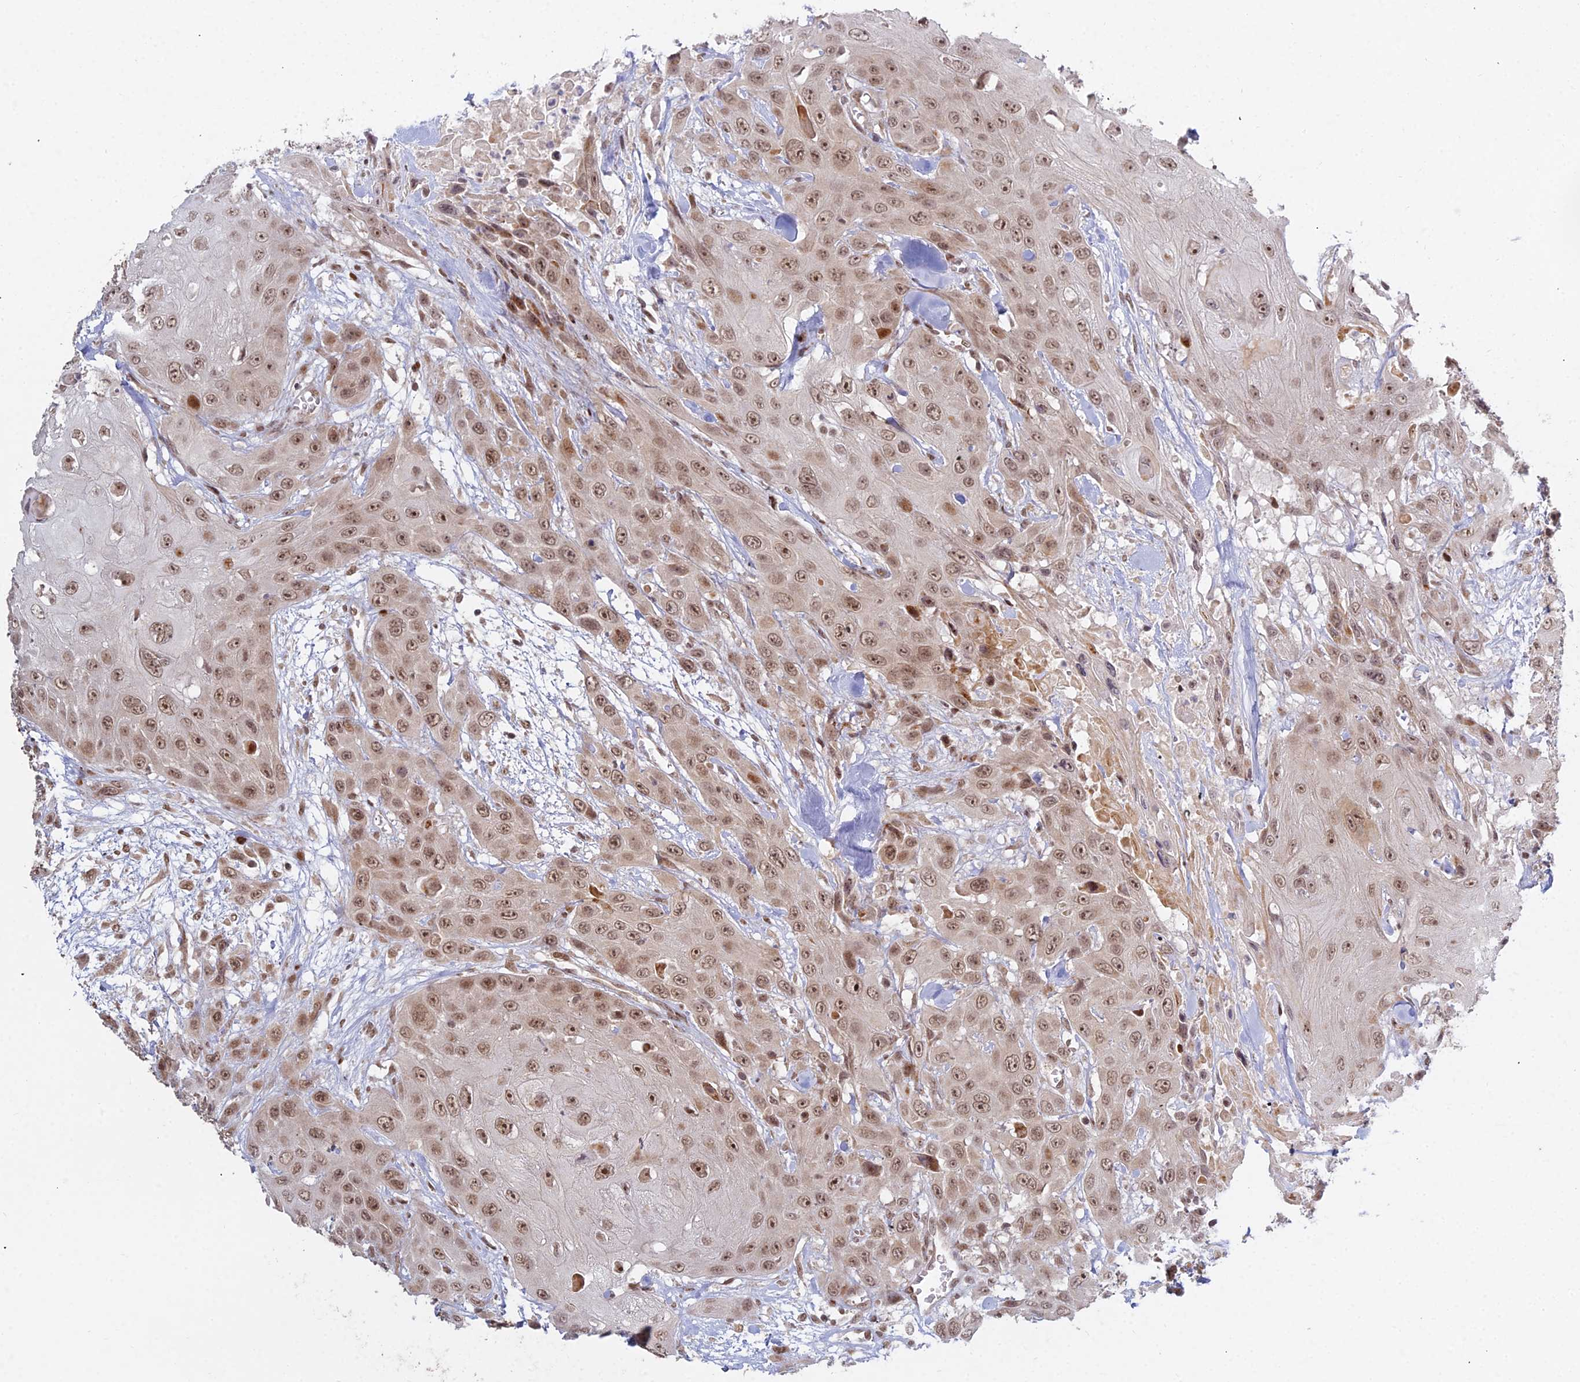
{"staining": {"intensity": "moderate", "quantity": ">75%", "location": "nuclear"}, "tissue": "head and neck cancer", "cell_type": "Tumor cells", "image_type": "cancer", "snomed": [{"axis": "morphology", "description": "Squamous cell carcinoma, NOS"}, {"axis": "topography", "description": "Head-Neck"}], "caption": "Immunohistochemical staining of human head and neck squamous cell carcinoma demonstrates medium levels of moderate nuclear protein staining in about >75% of tumor cells.", "gene": "ABCA2", "patient": {"sex": "male", "age": 81}}